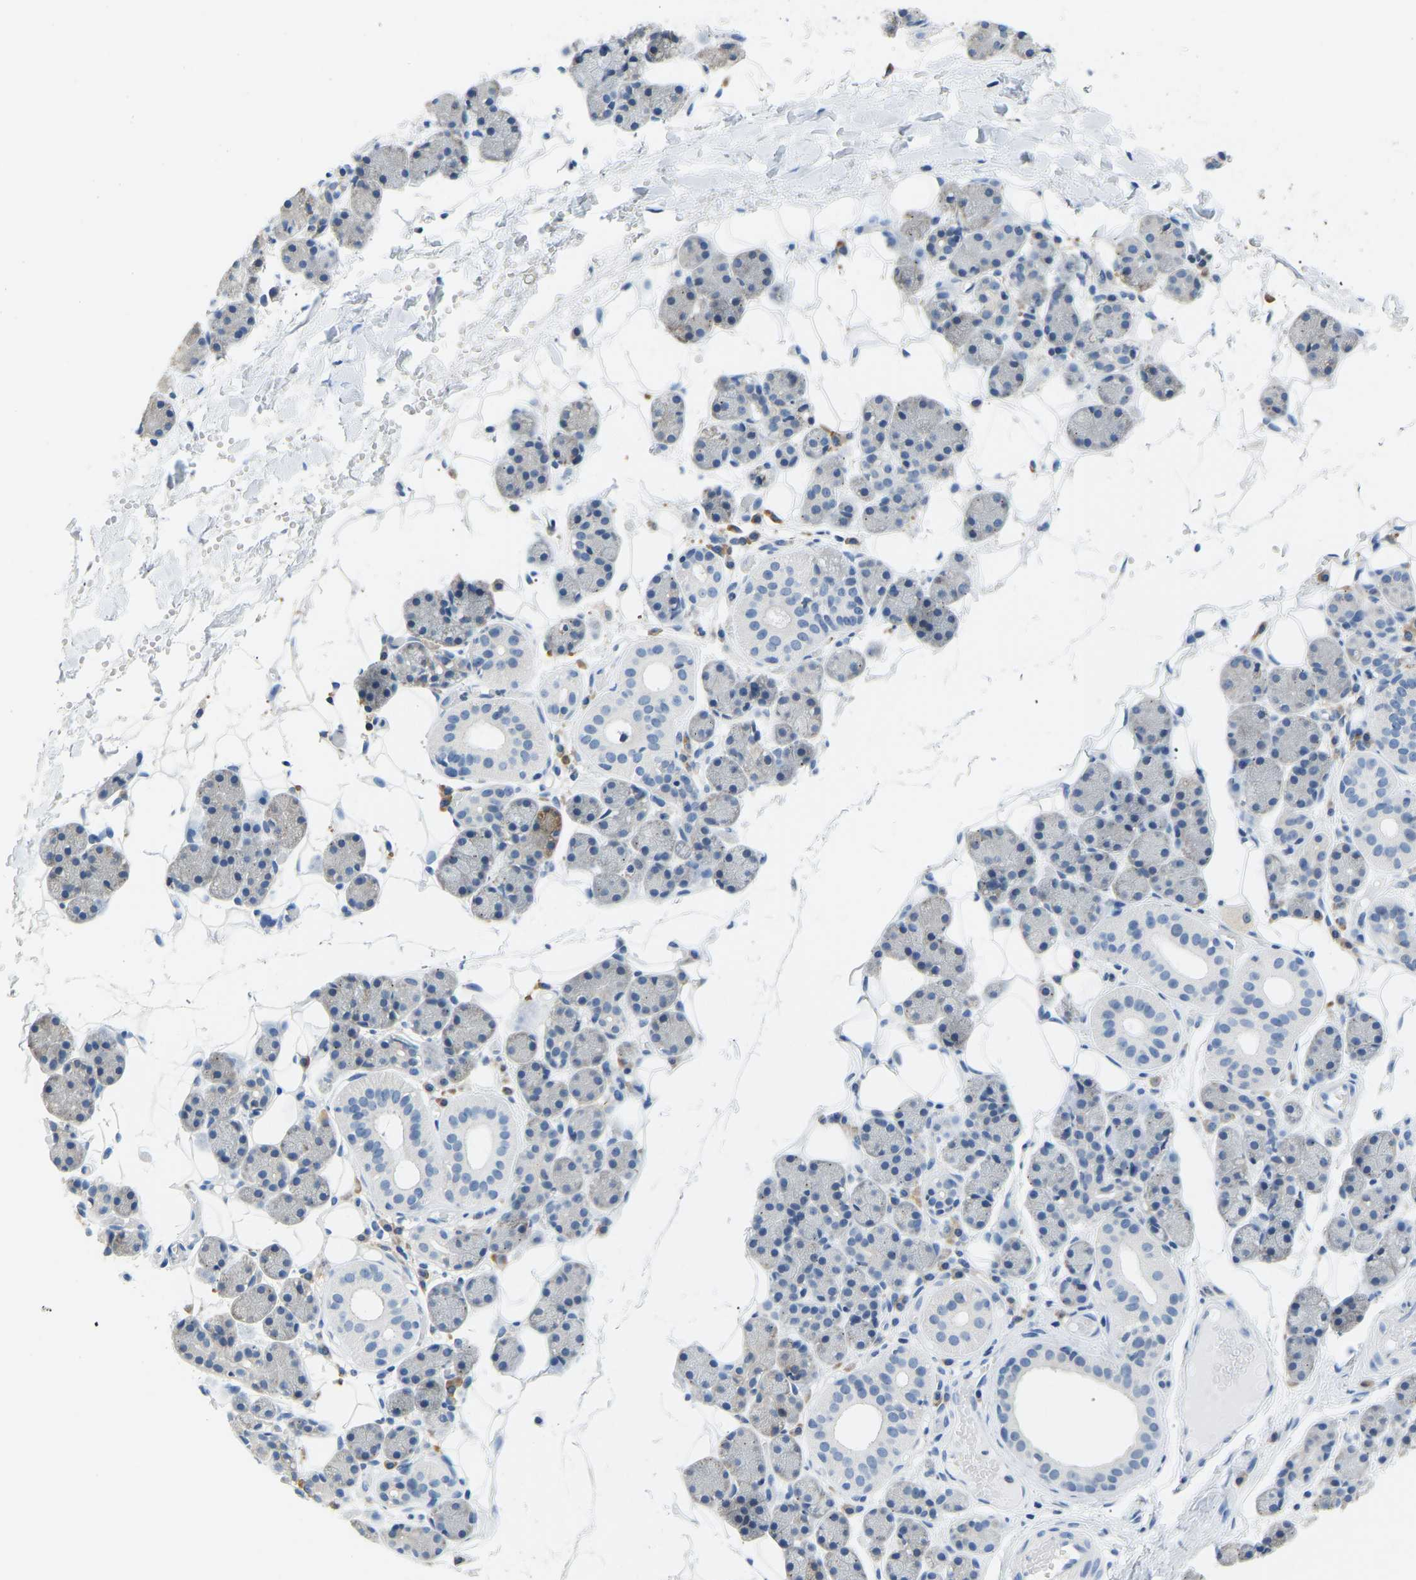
{"staining": {"intensity": "negative", "quantity": "none", "location": "none"}, "tissue": "salivary gland", "cell_type": "Glandular cells", "image_type": "normal", "snomed": [{"axis": "morphology", "description": "Normal tissue, NOS"}, {"axis": "topography", "description": "Salivary gland"}], "caption": "The histopathology image displays no staining of glandular cells in normal salivary gland. (DAB (3,3'-diaminobenzidine) immunohistochemistry visualized using brightfield microscopy, high magnification).", "gene": "VRK1", "patient": {"sex": "female", "age": 33}}